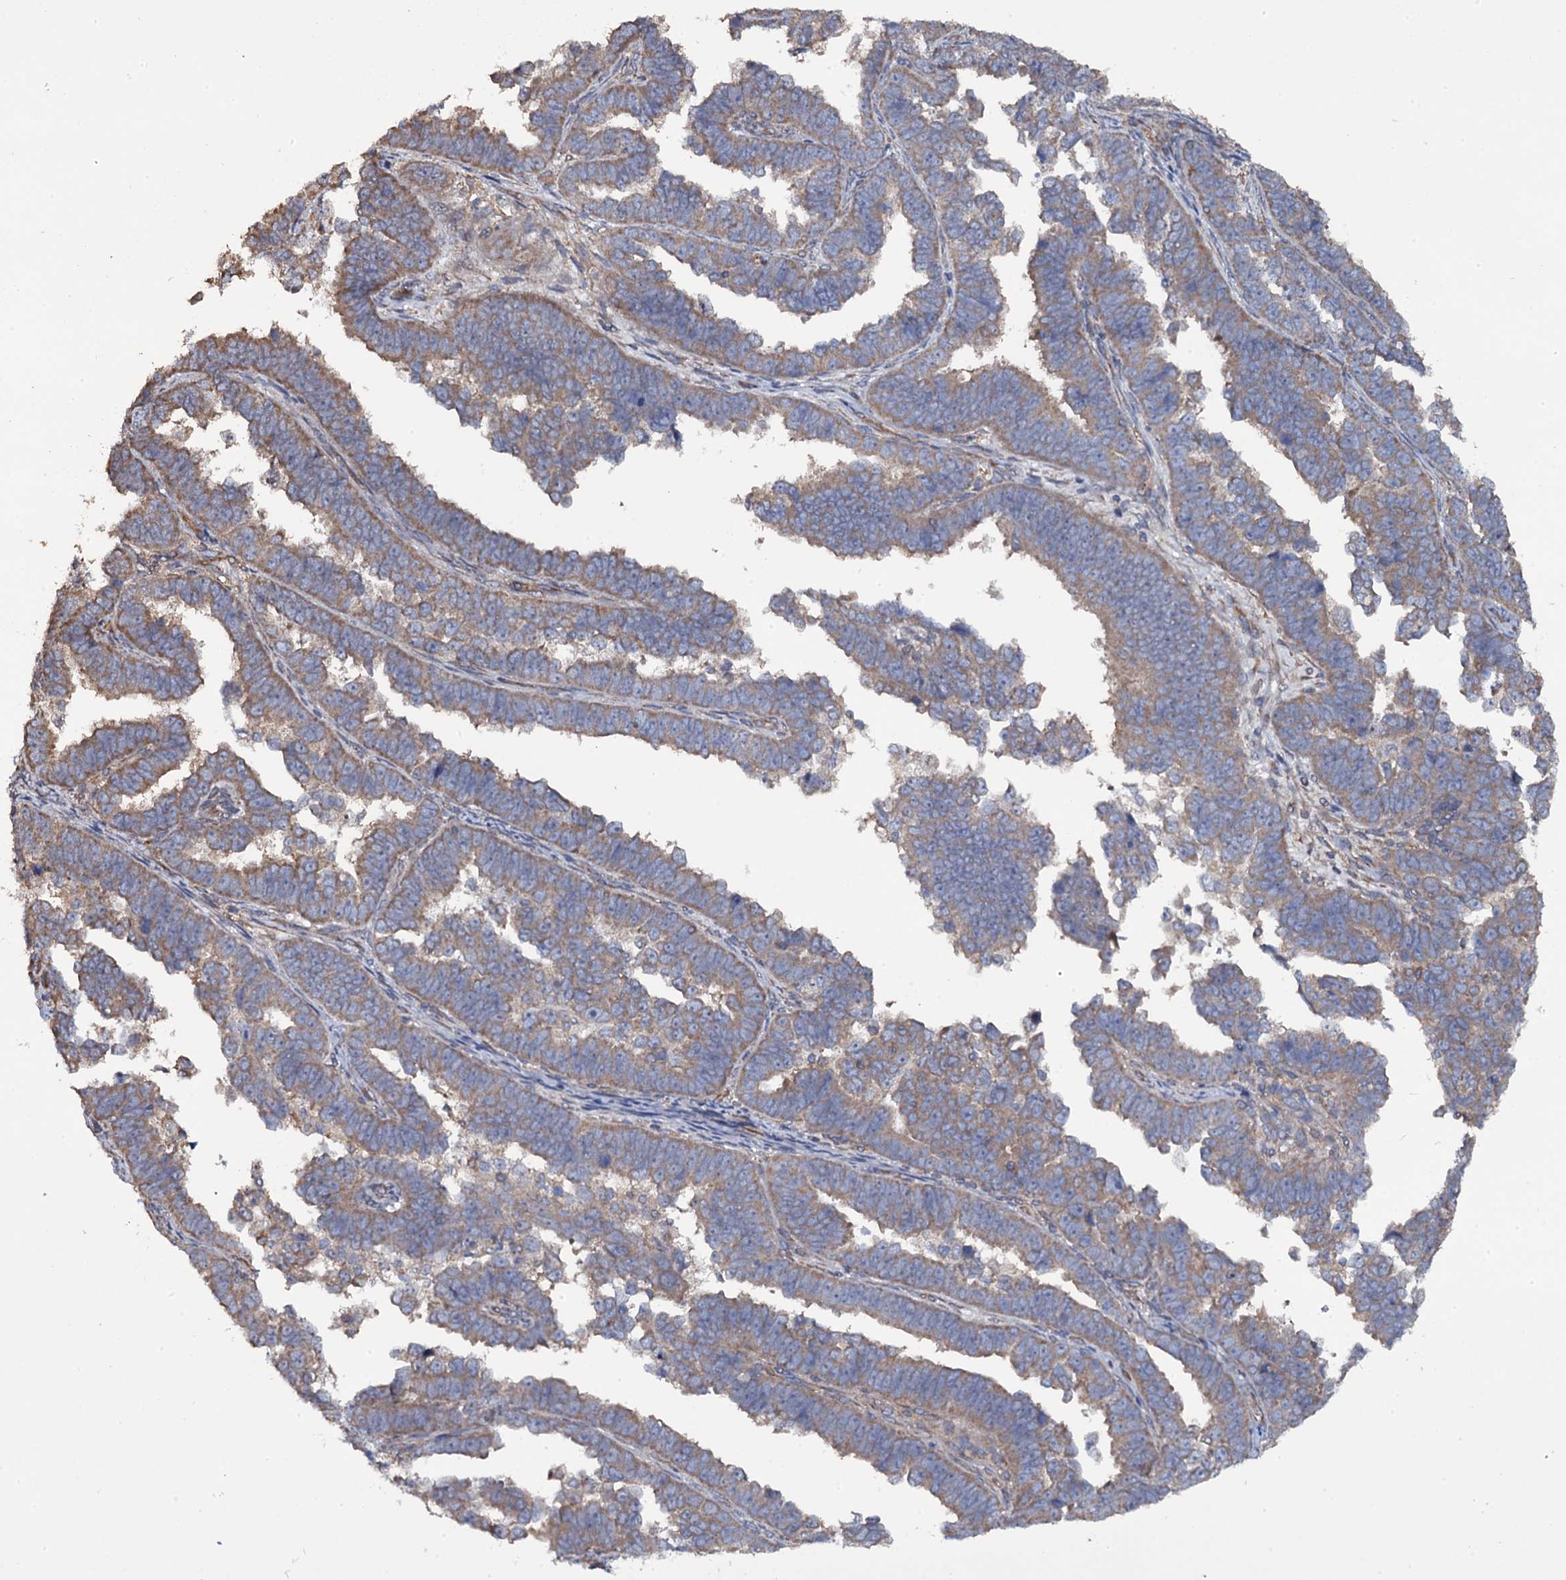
{"staining": {"intensity": "weak", "quantity": ">75%", "location": "cytoplasmic/membranous"}, "tissue": "endometrial cancer", "cell_type": "Tumor cells", "image_type": "cancer", "snomed": [{"axis": "morphology", "description": "Adenocarcinoma, NOS"}, {"axis": "topography", "description": "Endometrium"}], "caption": "The immunohistochemical stain highlights weak cytoplasmic/membranous positivity in tumor cells of endometrial cancer (adenocarcinoma) tissue.", "gene": "TTC23", "patient": {"sex": "female", "age": 75}}